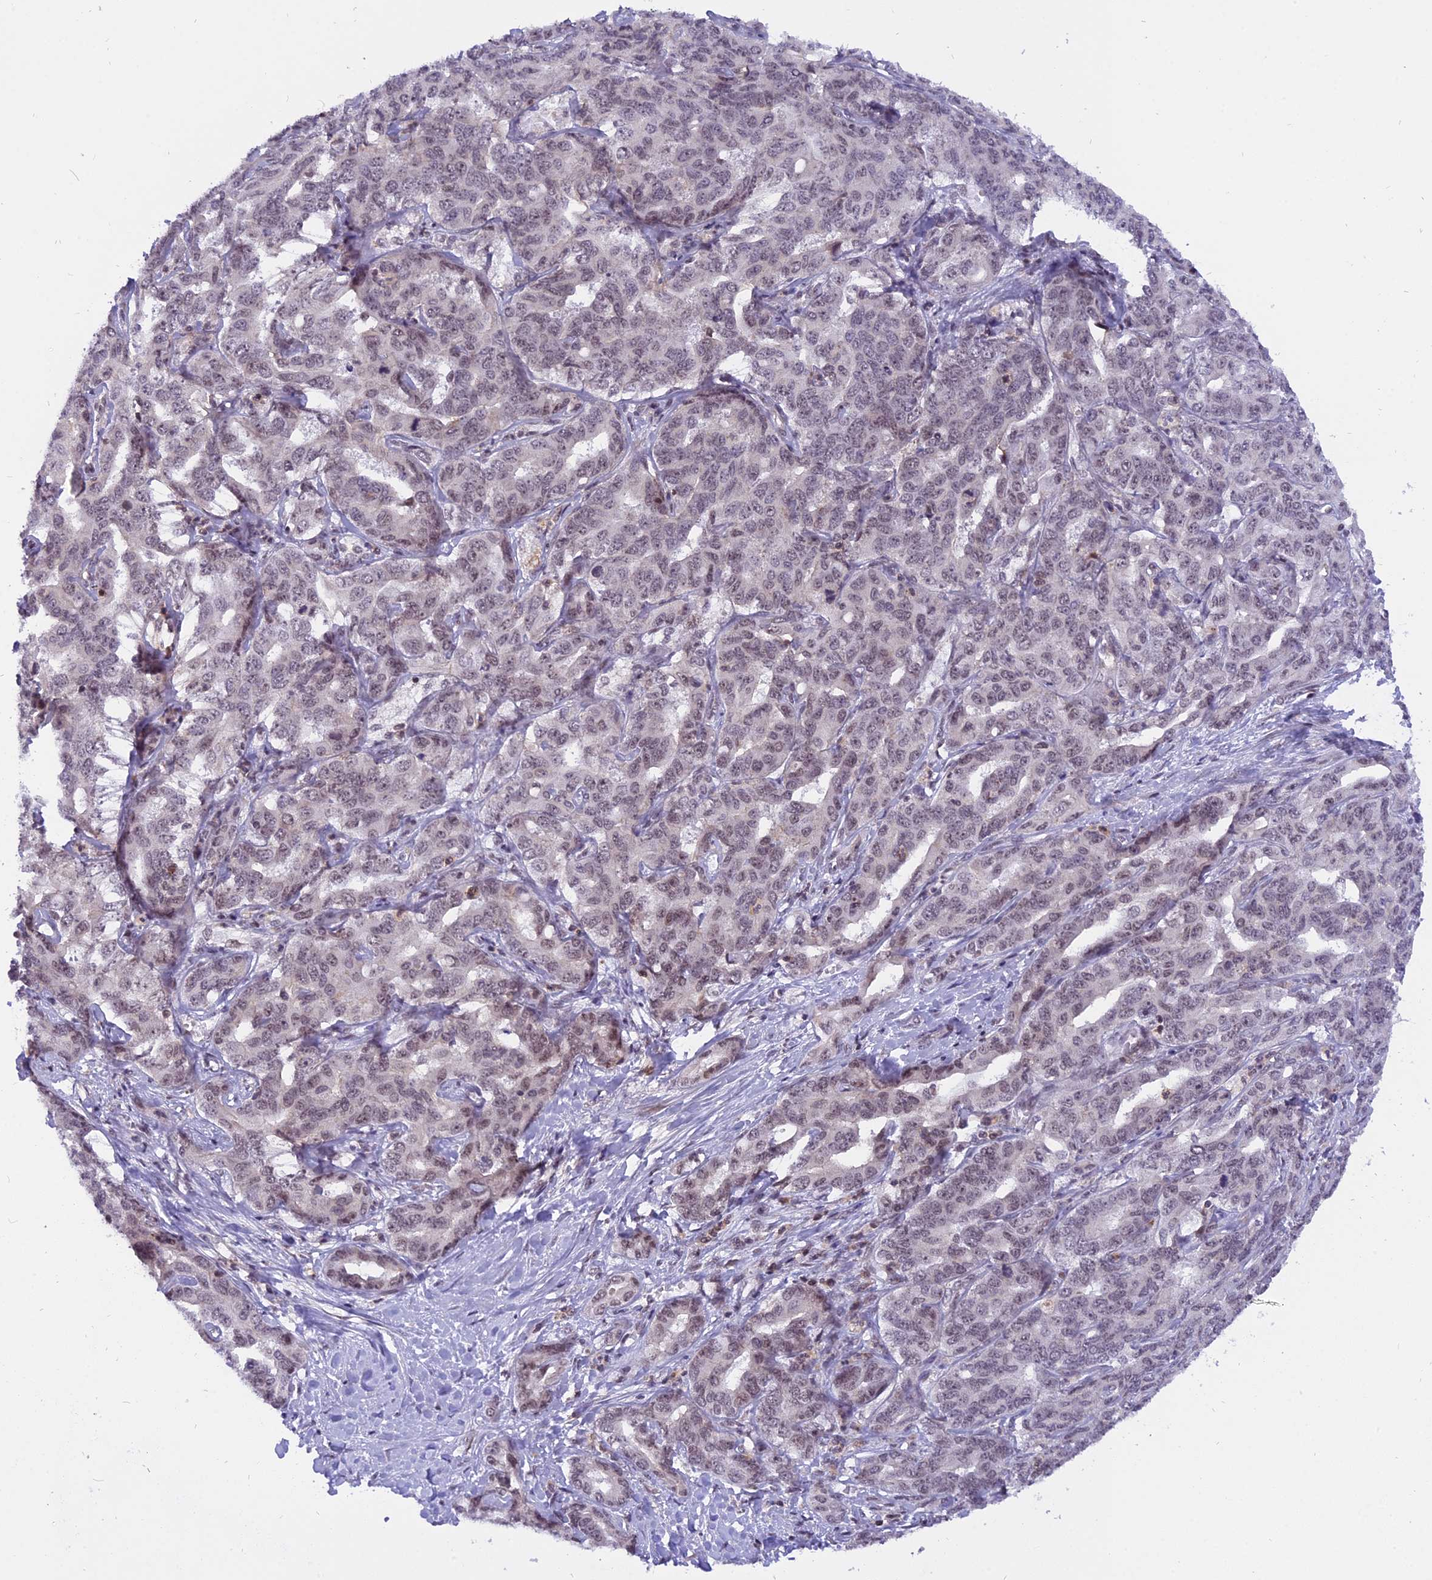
{"staining": {"intensity": "weak", "quantity": "25%-75%", "location": "nuclear"}, "tissue": "liver cancer", "cell_type": "Tumor cells", "image_type": "cancer", "snomed": [{"axis": "morphology", "description": "Cholangiocarcinoma"}, {"axis": "topography", "description": "Liver"}], "caption": "Immunohistochemical staining of human liver cancer shows weak nuclear protein positivity in about 25%-75% of tumor cells. (brown staining indicates protein expression, while blue staining denotes nuclei).", "gene": "TADA3", "patient": {"sex": "male", "age": 59}}